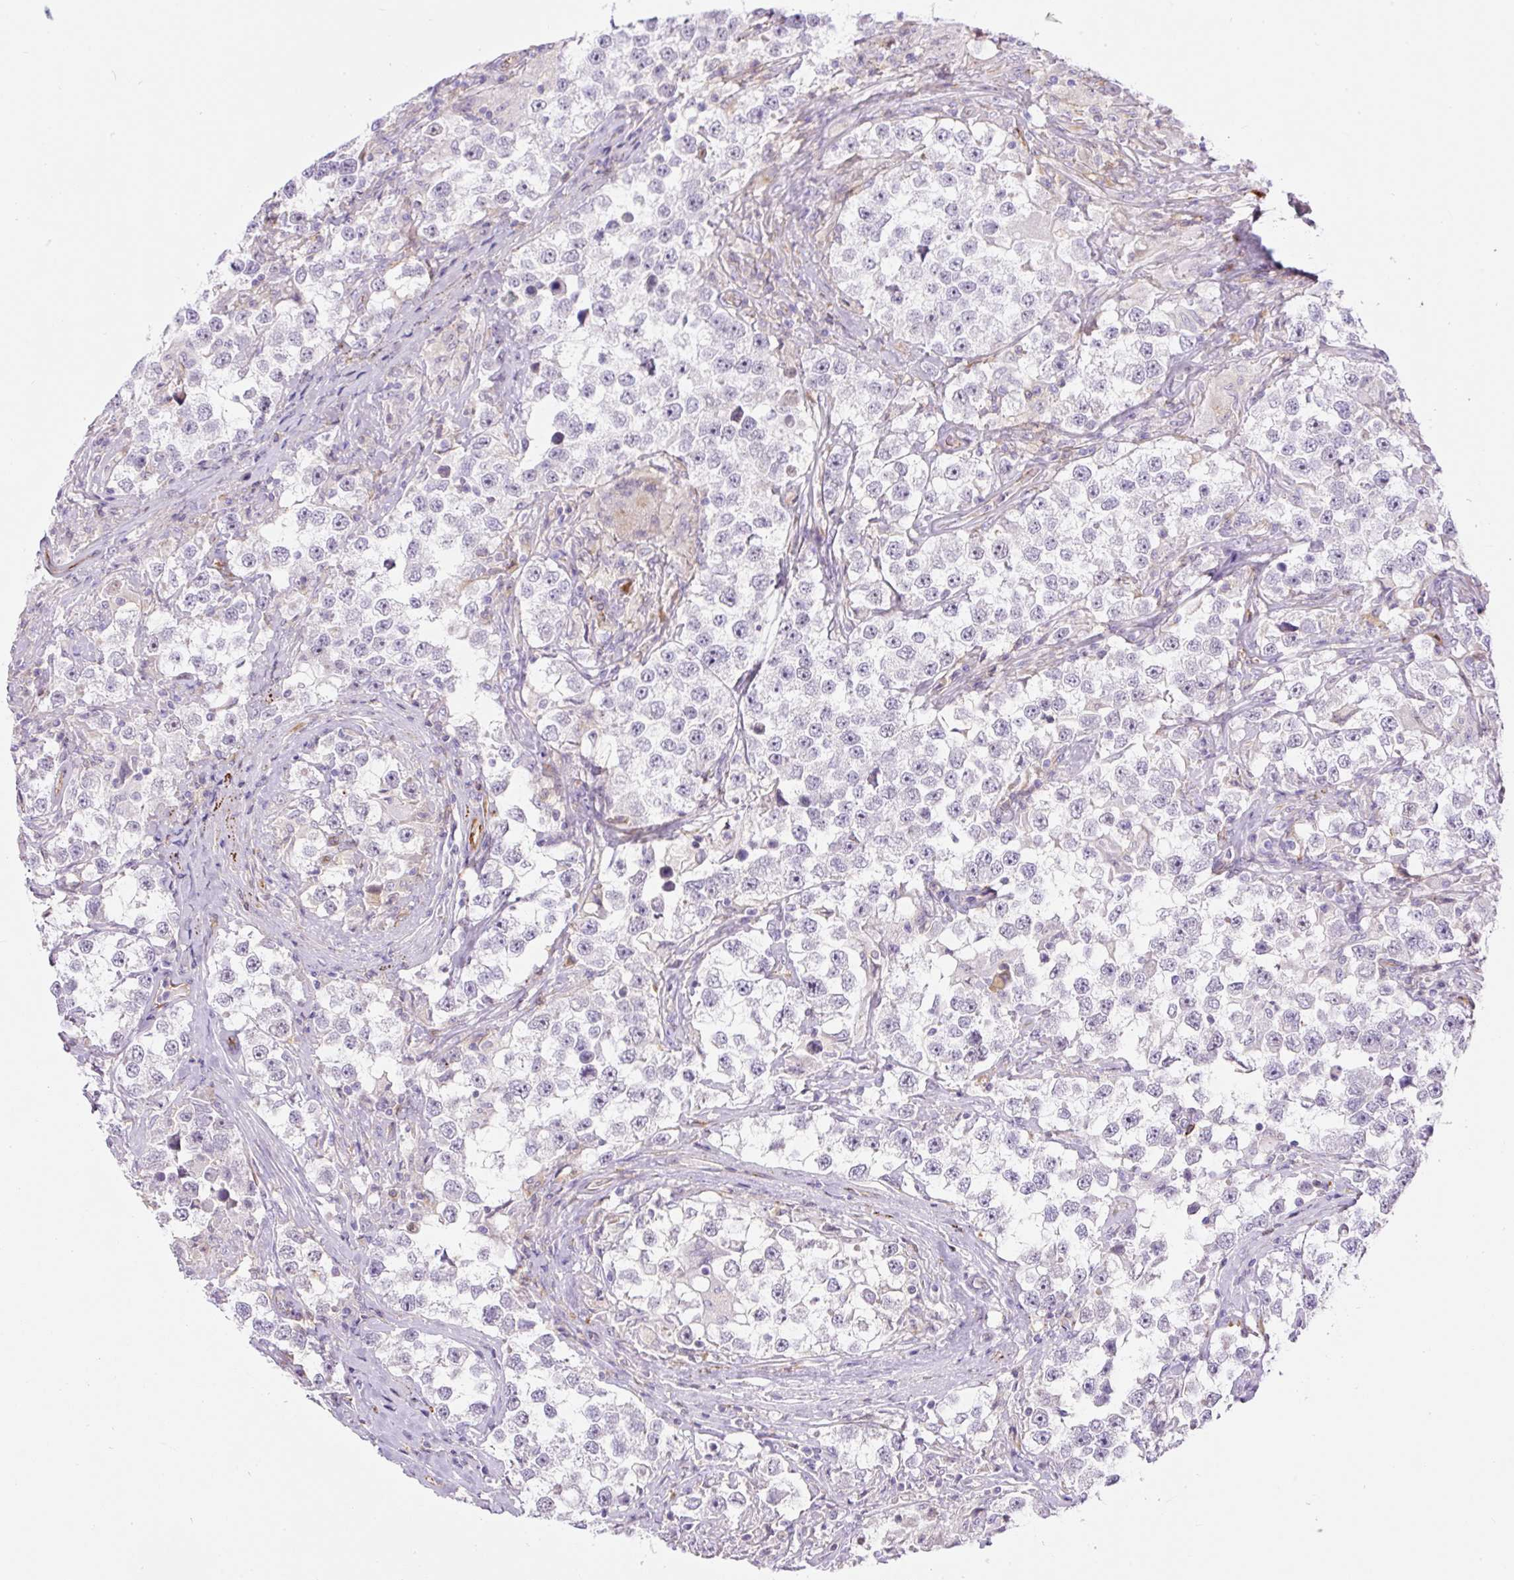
{"staining": {"intensity": "negative", "quantity": "none", "location": "none"}, "tissue": "testis cancer", "cell_type": "Tumor cells", "image_type": "cancer", "snomed": [{"axis": "morphology", "description": "Seminoma, NOS"}, {"axis": "topography", "description": "Testis"}], "caption": "The immunohistochemistry (IHC) histopathology image has no significant expression in tumor cells of testis cancer (seminoma) tissue.", "gene": "B3GALT5", "patient": {"sex": "male", "age": 46}}